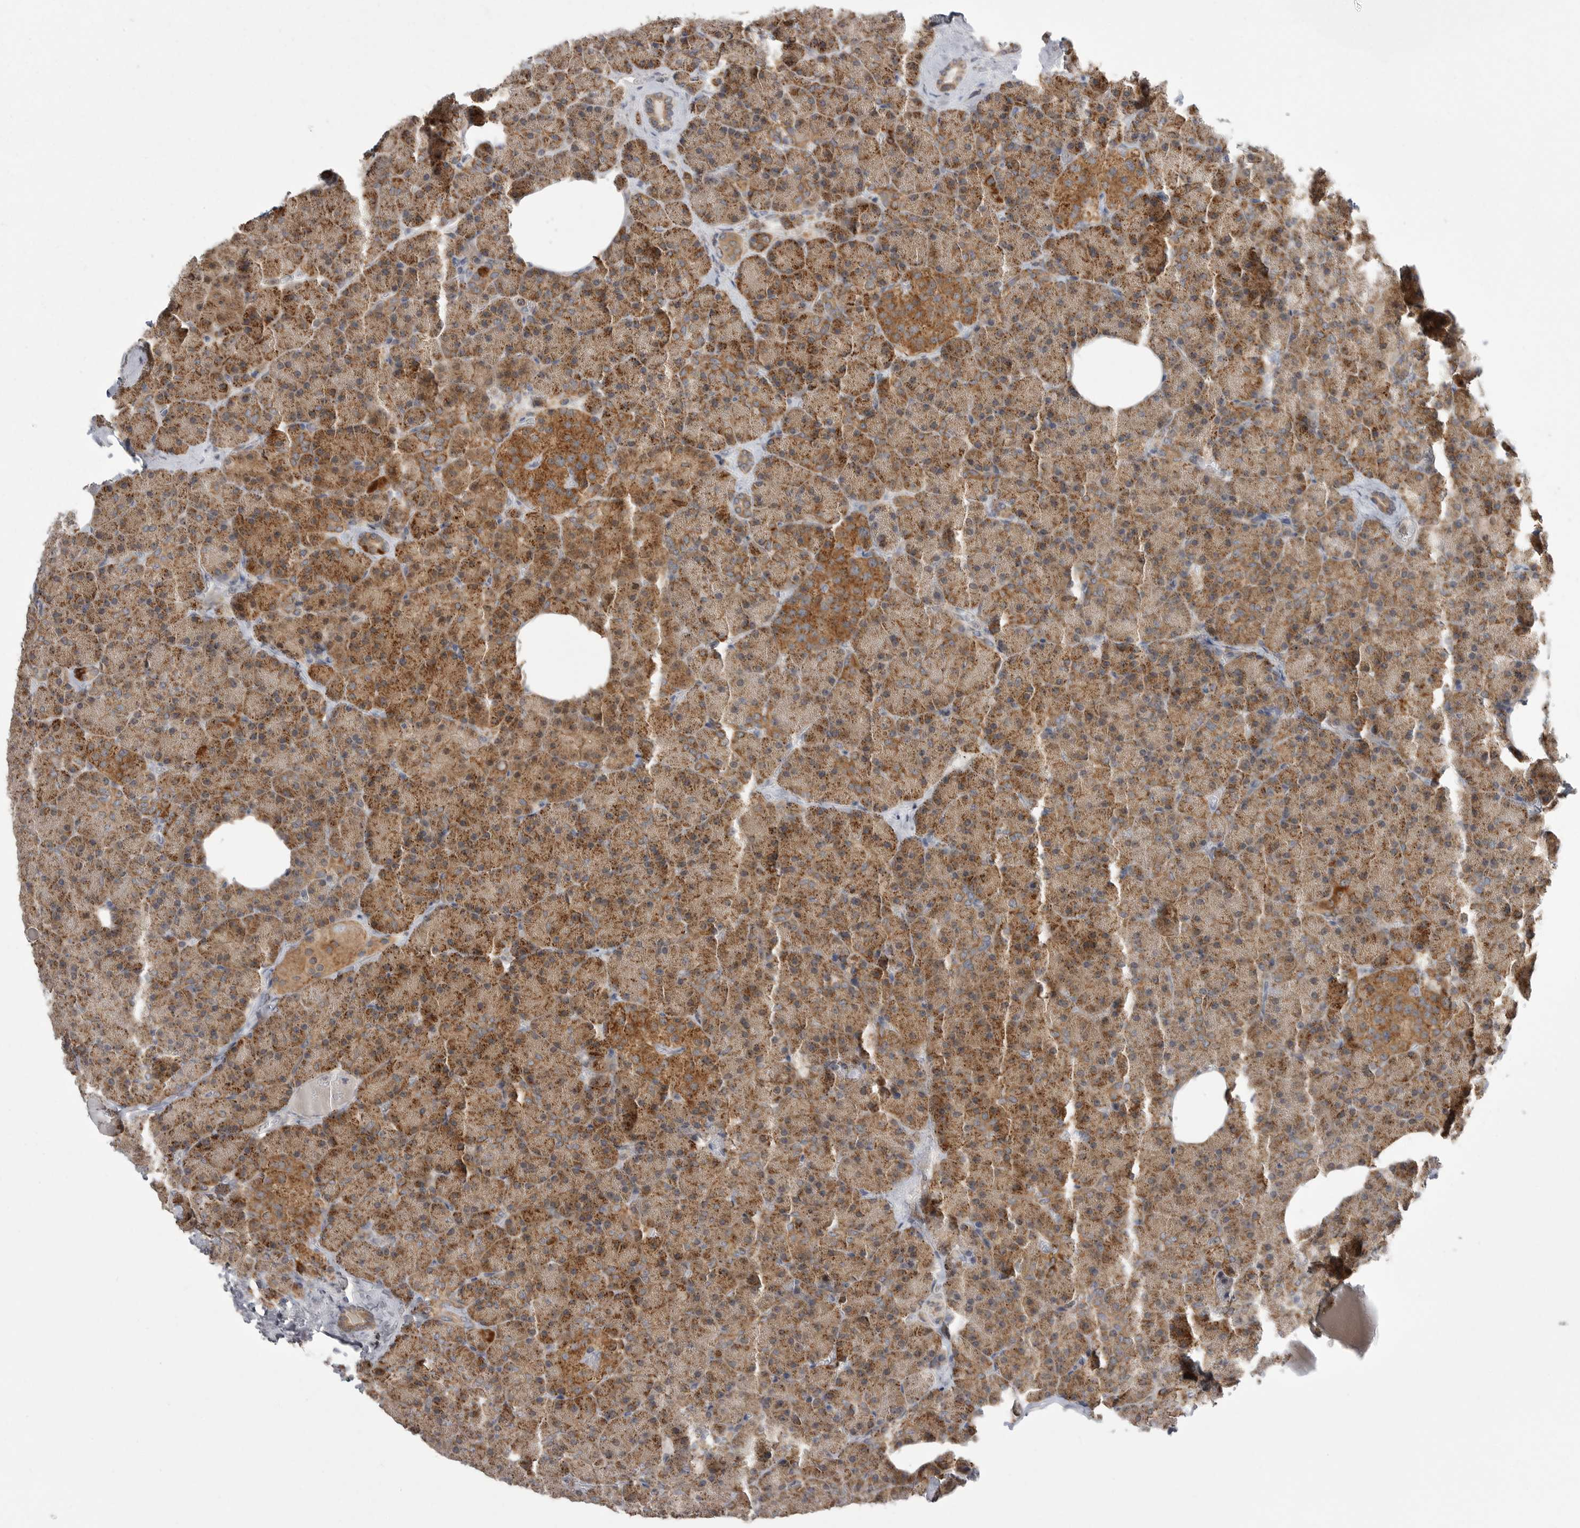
{"staining": {"intensity": "strong", "quantity": ">75%", "location": "cytoplasmic/membranous"}, "tissue": "pancreas", "cell_type": "Exocrine glandular cells", "image_type": "normal", "snomed": [{"axis": "morphology", "description": "Normal tissue, NOS"}, {"axis": "morphology", "description": "Carcinoid, malignant, NOS"}, {"axis": "topography", "description": "Pancreas"}], "caption": "A brown stain highlights strong cytoplasmic/membranous staining of a protein in exocrine glandular cells of benign human pancreas. The staining was performed using DAB (3,3'-diaminobenzidine), with brown indicating positive protein expression. Nuclei are stained blue with hematoxylin.", "gene": "KYAT3", "patient": {"sex": "female", "age": 35}}